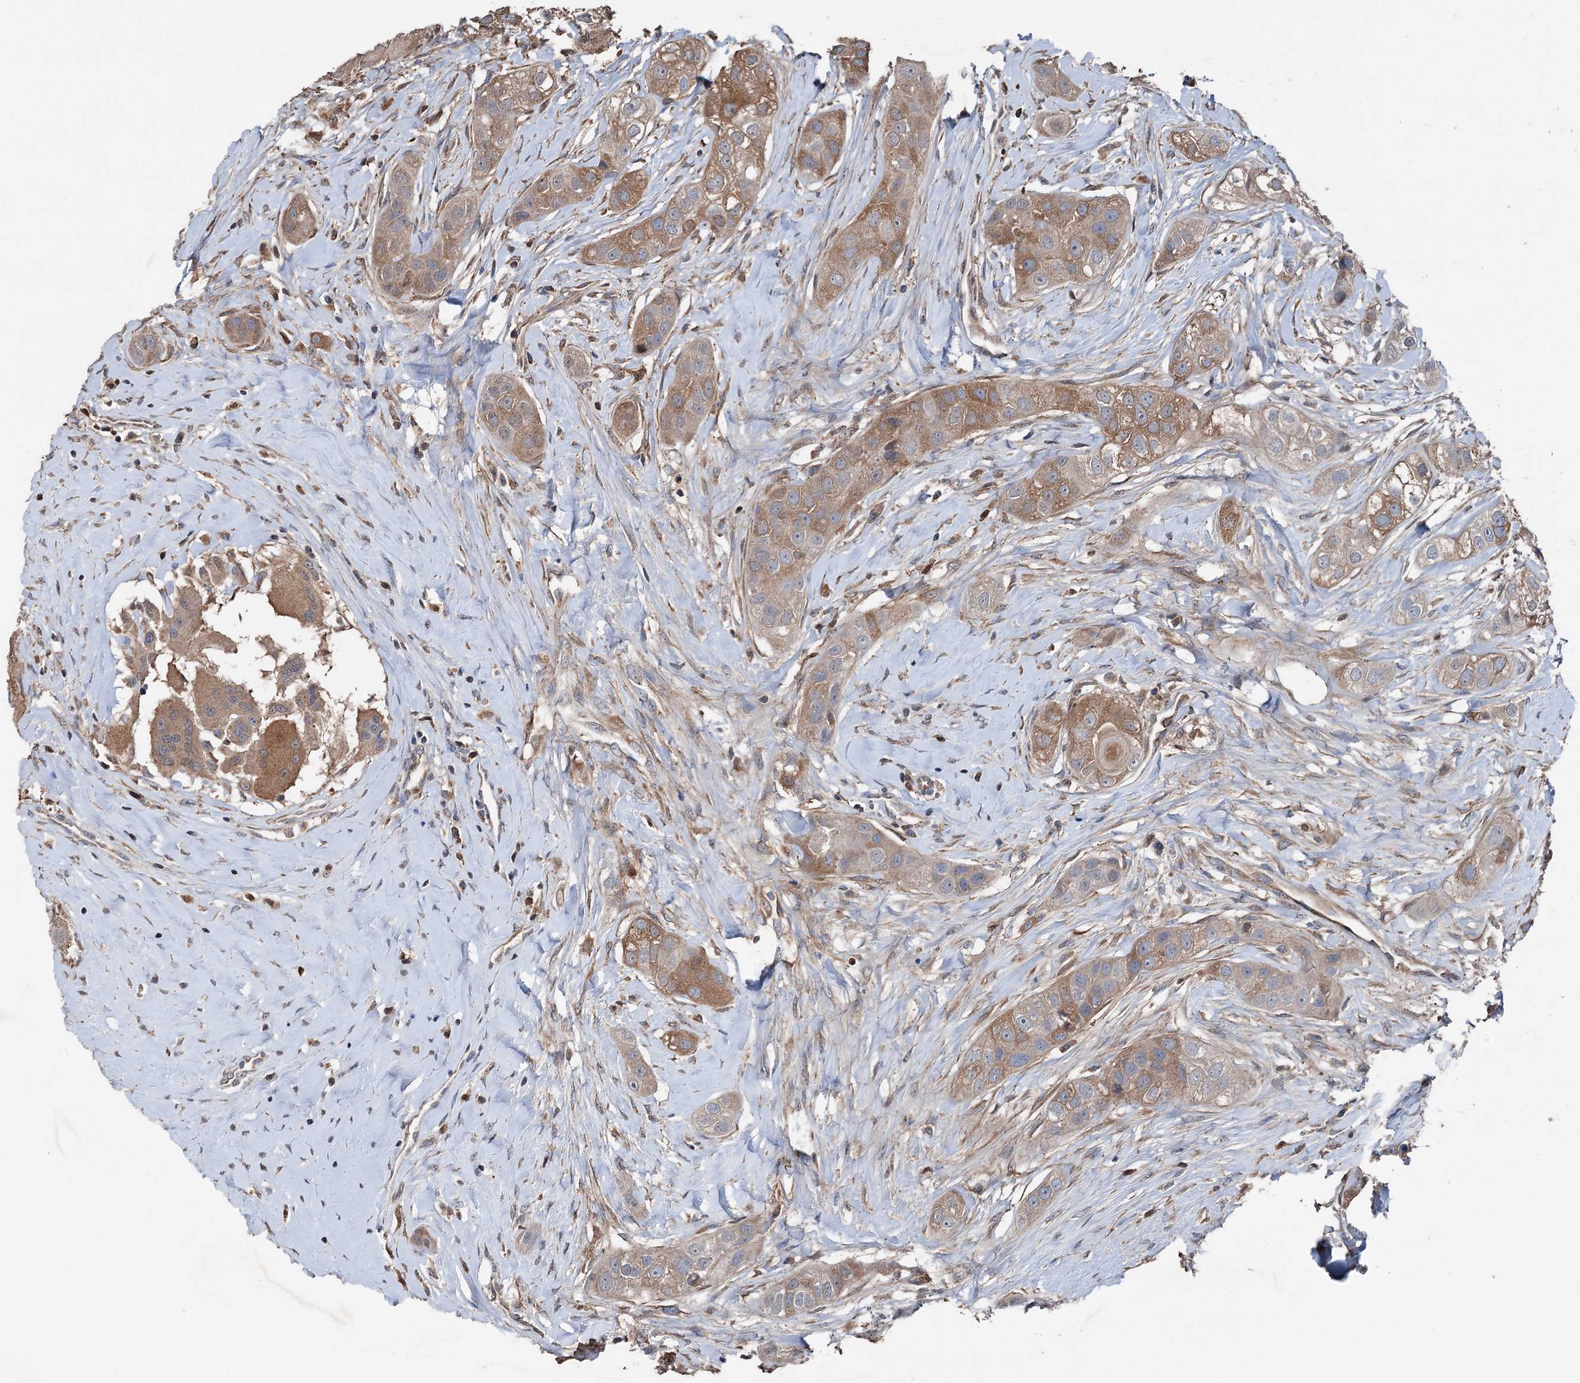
{"staining": {"intensity": "moderate", "quantity": ">75%", "location": "cytoplasmic/membranous"}, "tissue": "head and neck cancer", "cell_type": "Tumor cells", "image_type": "cancer", "snomed": [{"axis": "morphology", "description": "Normal tissue, NOS"}, {"axis": "morphology", "description": "Squamous cell carcinoma, NOS"}, {"axis": "topography", "description": "Skeletal muscle"}, {"axis": "topography", "description": "Head-Neck"}], "caption": "Human head and neck squamous cell carcinoma stained for a protein (brown) shows moderate cytoplasmic/membranous positive expression in approximately >75% of tumor cells.", "gene": "ARL13A", "patient": {"sex": "male", "age": 51}}